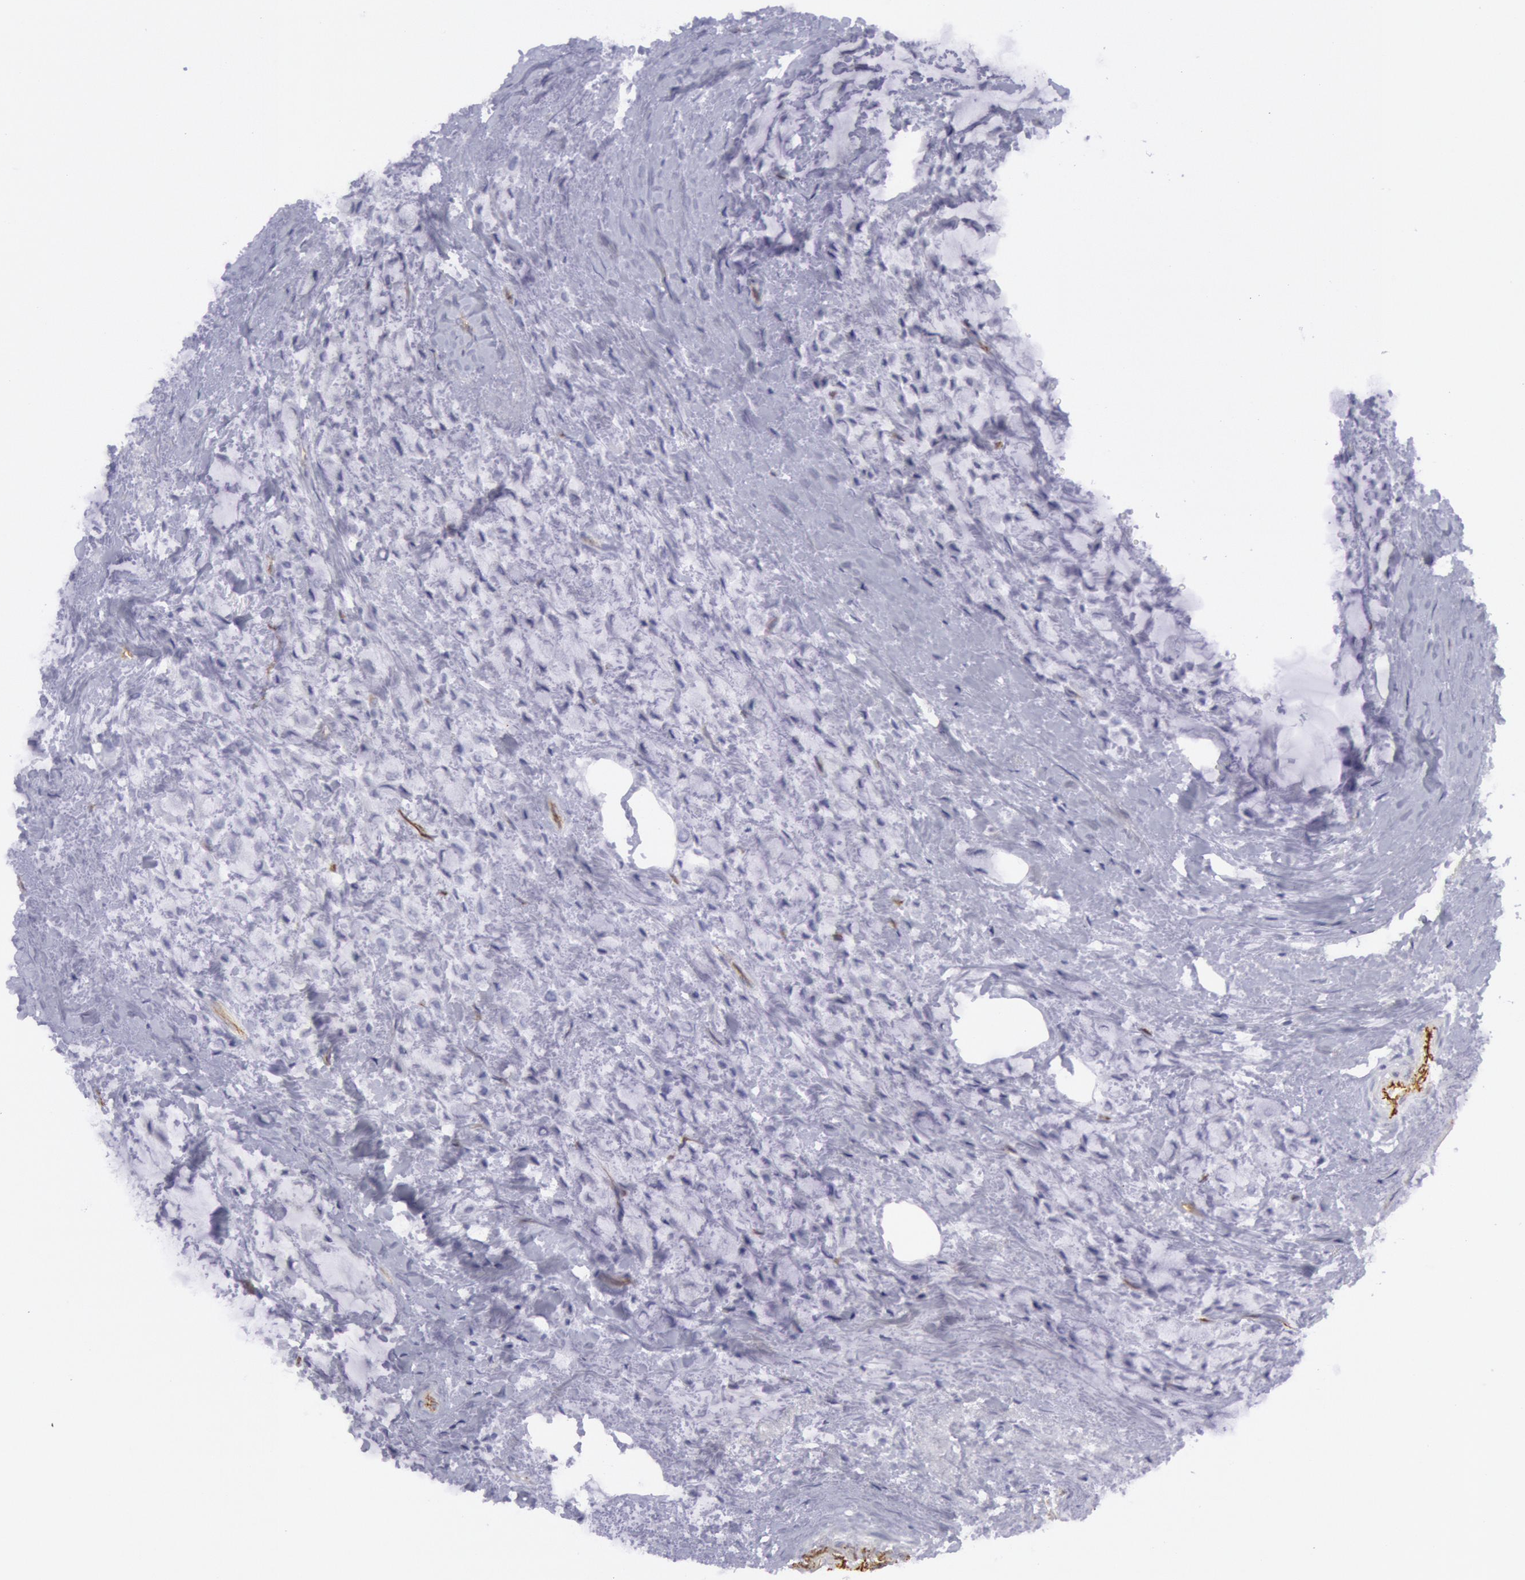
{"staining": {"intensity": "negative", "quantity": "none", "location": "none"}, "tissue": "breast cancer", "cell_type": "Tumor cells", "image_type": "cancer", "snomed": [{"axis": "morphology", "description": "Lobular carcinoma"}, {"axis": "topography", "description": "Breast"}], "caption": "Immunohistochemistry (IHC) of lobular carcinoma (breast) reveals no positivity in tumor cells. (DAB immunohistochemistry with hematoxylin counter stain).", "gene": "CDH13", "patient": {"sex": "female", "age": 85}}